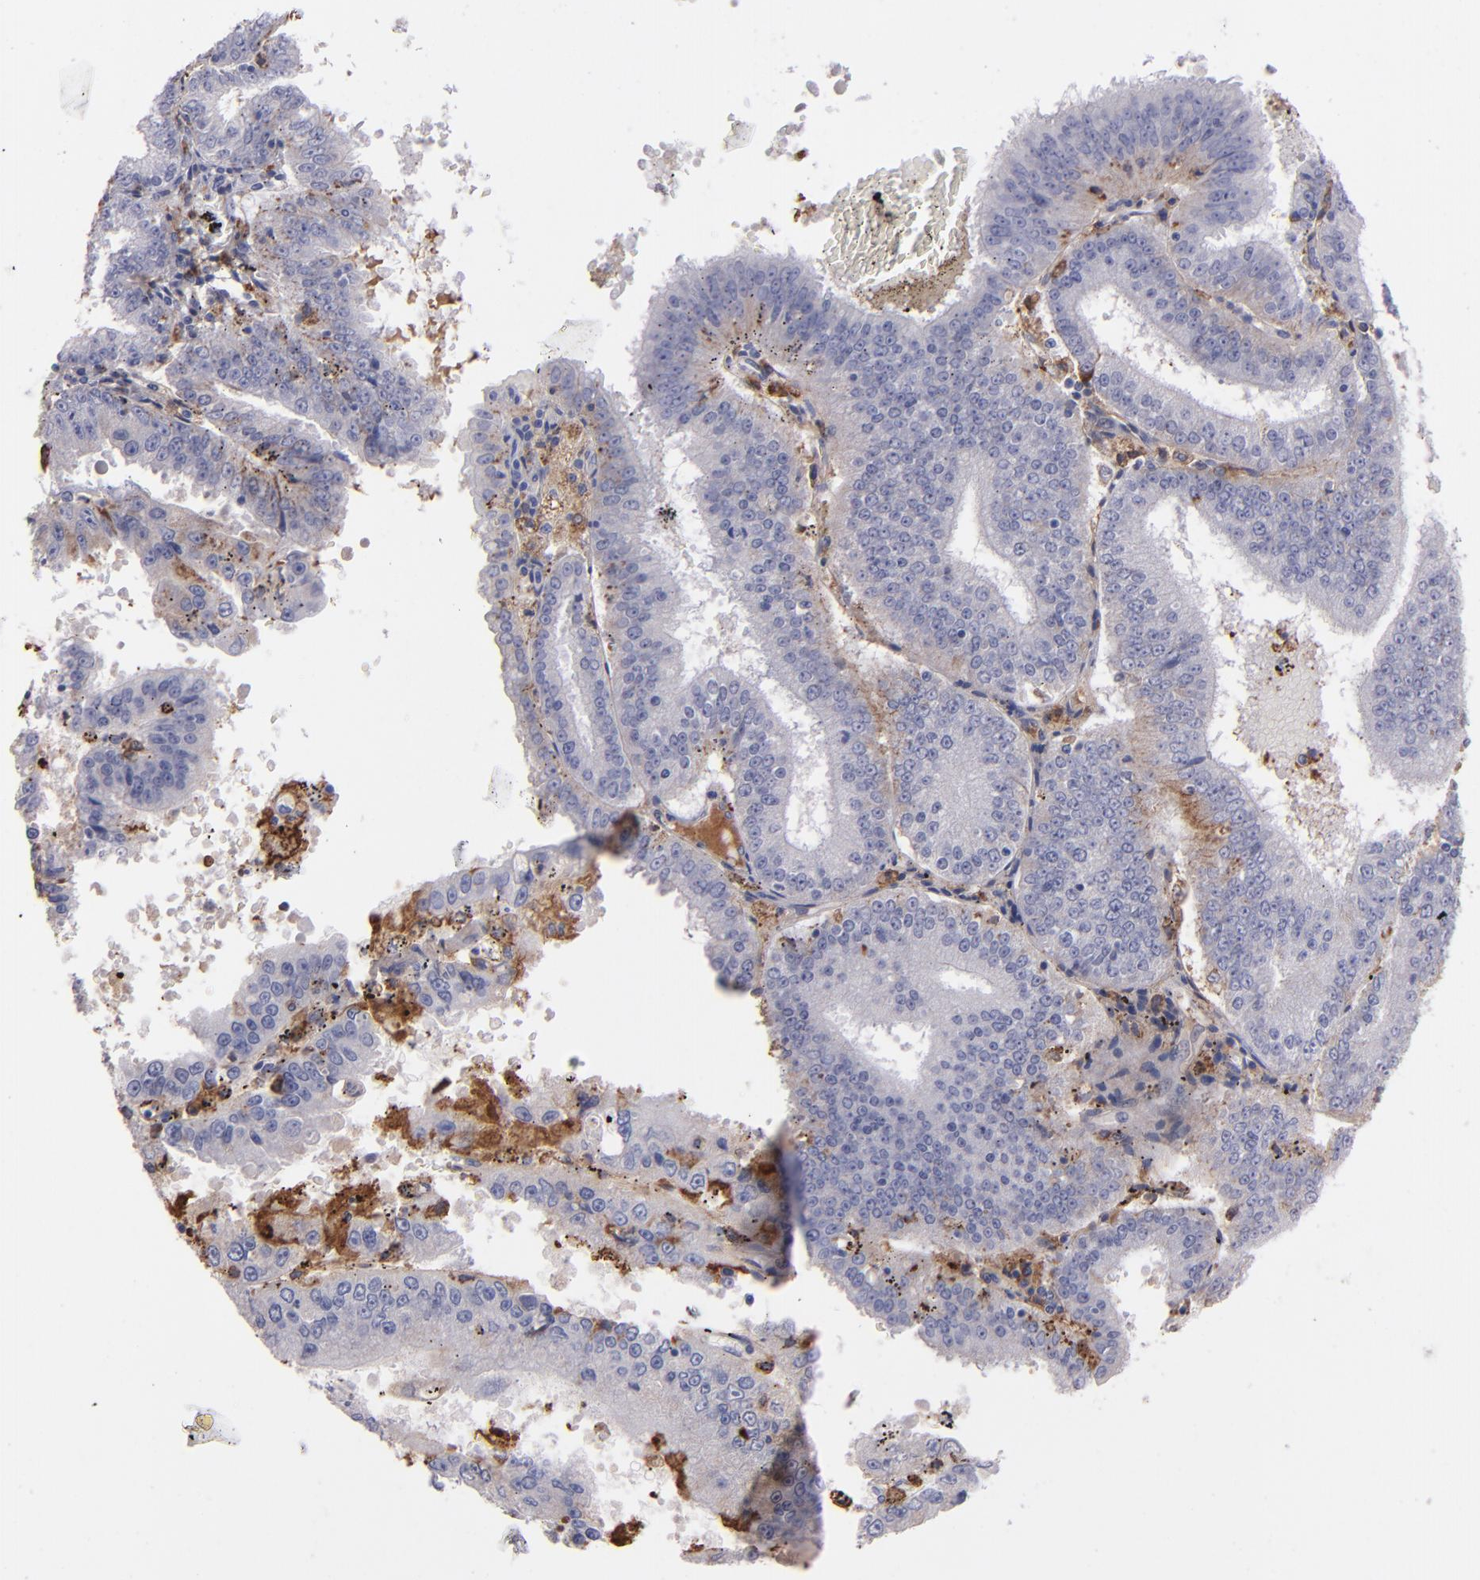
{"staining": {"intensity": "weak", "quantity": "<25%", "location": "cytoplasmic/membranous"}, "tissue": "endometrial cancer", "cell_type": "Tumor cells", "image_type": "cancer", "snomed": [{"axis": "morphology", "description": "Adenocarcinoma, NOS"}, {"axis": "topography", "description": "Endometrium"}], "caption": "The immunohistochemistry (IHC) image has no significant expression in tumor cells of endometrial adenocarcinoma tissue.", "gene": "C1QA", "patient": {"sex": "female", "age": 66}}